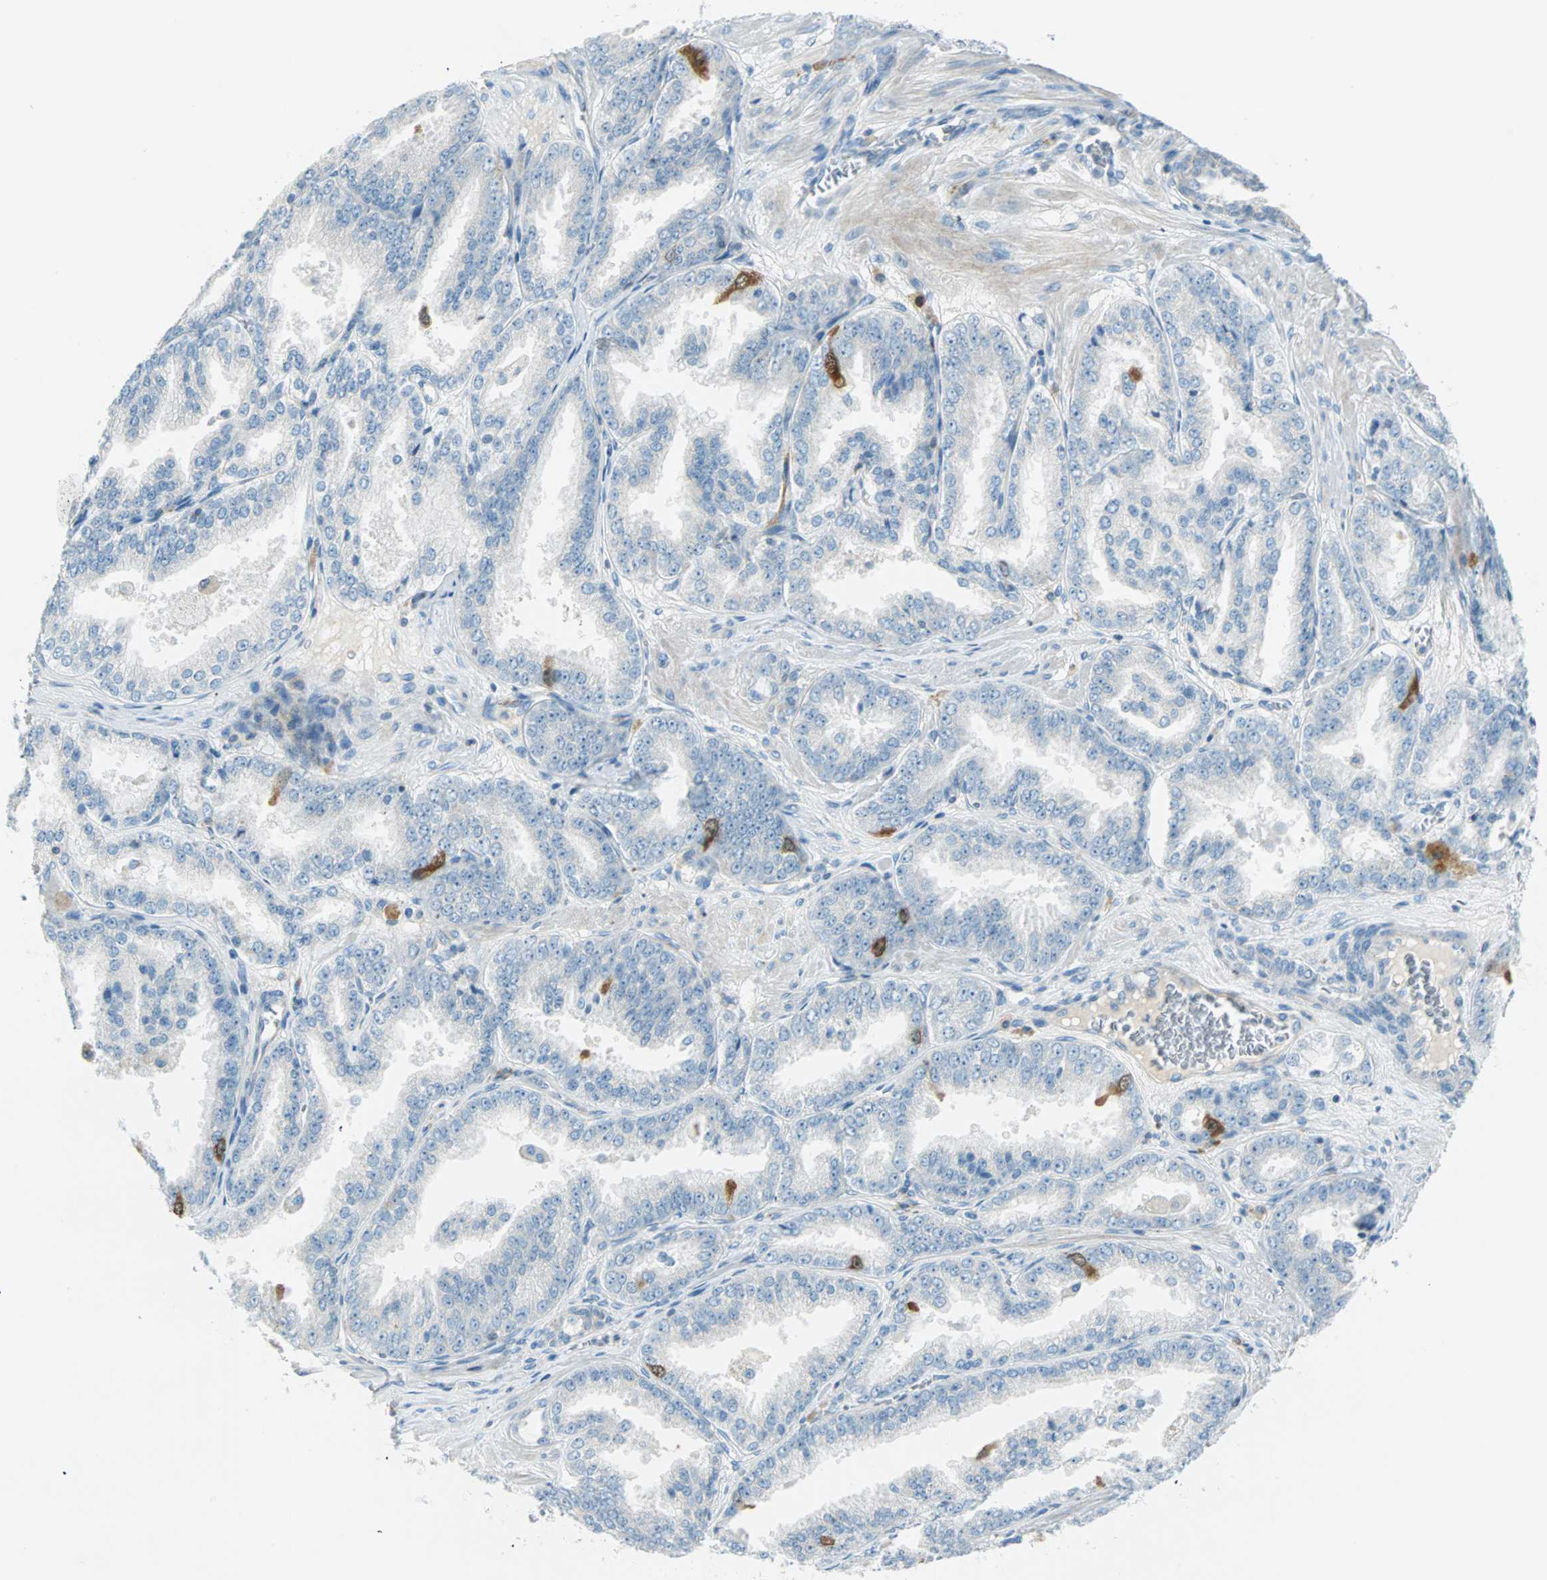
{"staining": {"intensity": "moderate", "quantity": "<25%", "location": "cytoplasmic/membranous"}, "tissue": "prostate cancer", "cell_type": "Tumor cells", "image_type": "cancer", "snomed": [{"axis": "morphology", "description": "Adenocarcinoma, High grade"}, {"axis": "topography", "description": "Prostate"}], "caption": "A high-resolution histopathology image shows immunohistochemistry staining of prostate adenocarcinoma (high-grade), which shows moderate cytoplasmic/membranous expression in approximately <25% of tumor cells.", "gene": "PTTG1", "patient": {"sex": "male", "age": 61}}